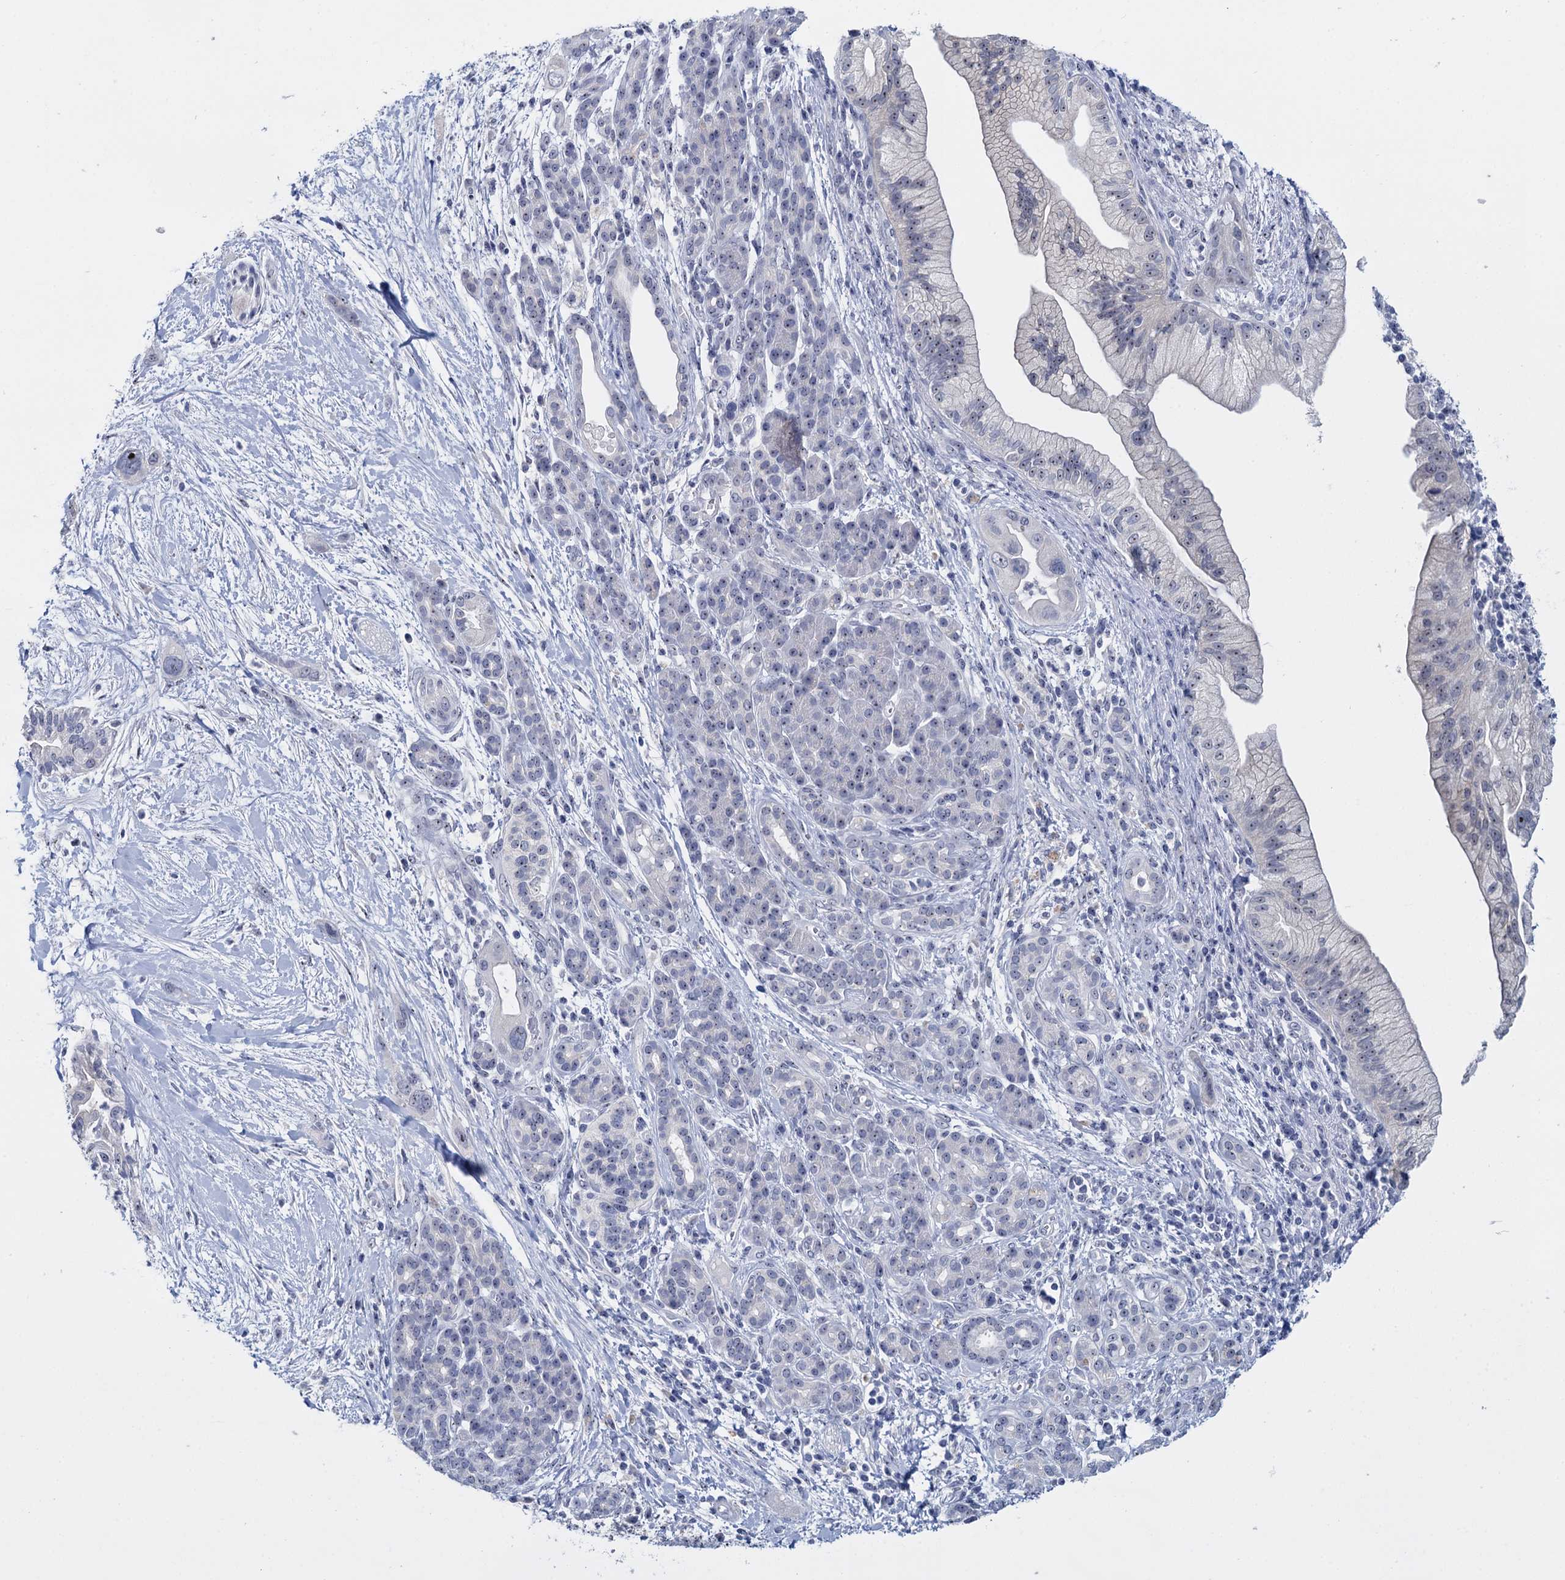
{"staining": {"intensity": "weak", "quantity": "<25%", "location": "cytoplasmic/membranous,nuclear"}, "tissue": "pancreatic cancer", "cell_type": "Tumor cells", "image_type": "cancer", "snomed": [{"axis": "morphology", "description": "Adenocarcinoma, NOS"}, {"axis": "topography", "description": "Pancreas"}], "caption": "Immunohistochemistry (IHC) photomicrograph of neoplastic tissue: human pancreatic adenocarcinoma stained with DAB (3,3'-diaminobenzidine) reveals no significant protein expression in tumor cells. (DAB (3,3'-diaminobenzidine) immunohistochemistry visualized using brightfield microscopy, high magnification).", "gene": "SFN", "patient": {"sex": "male", "age": 59}}